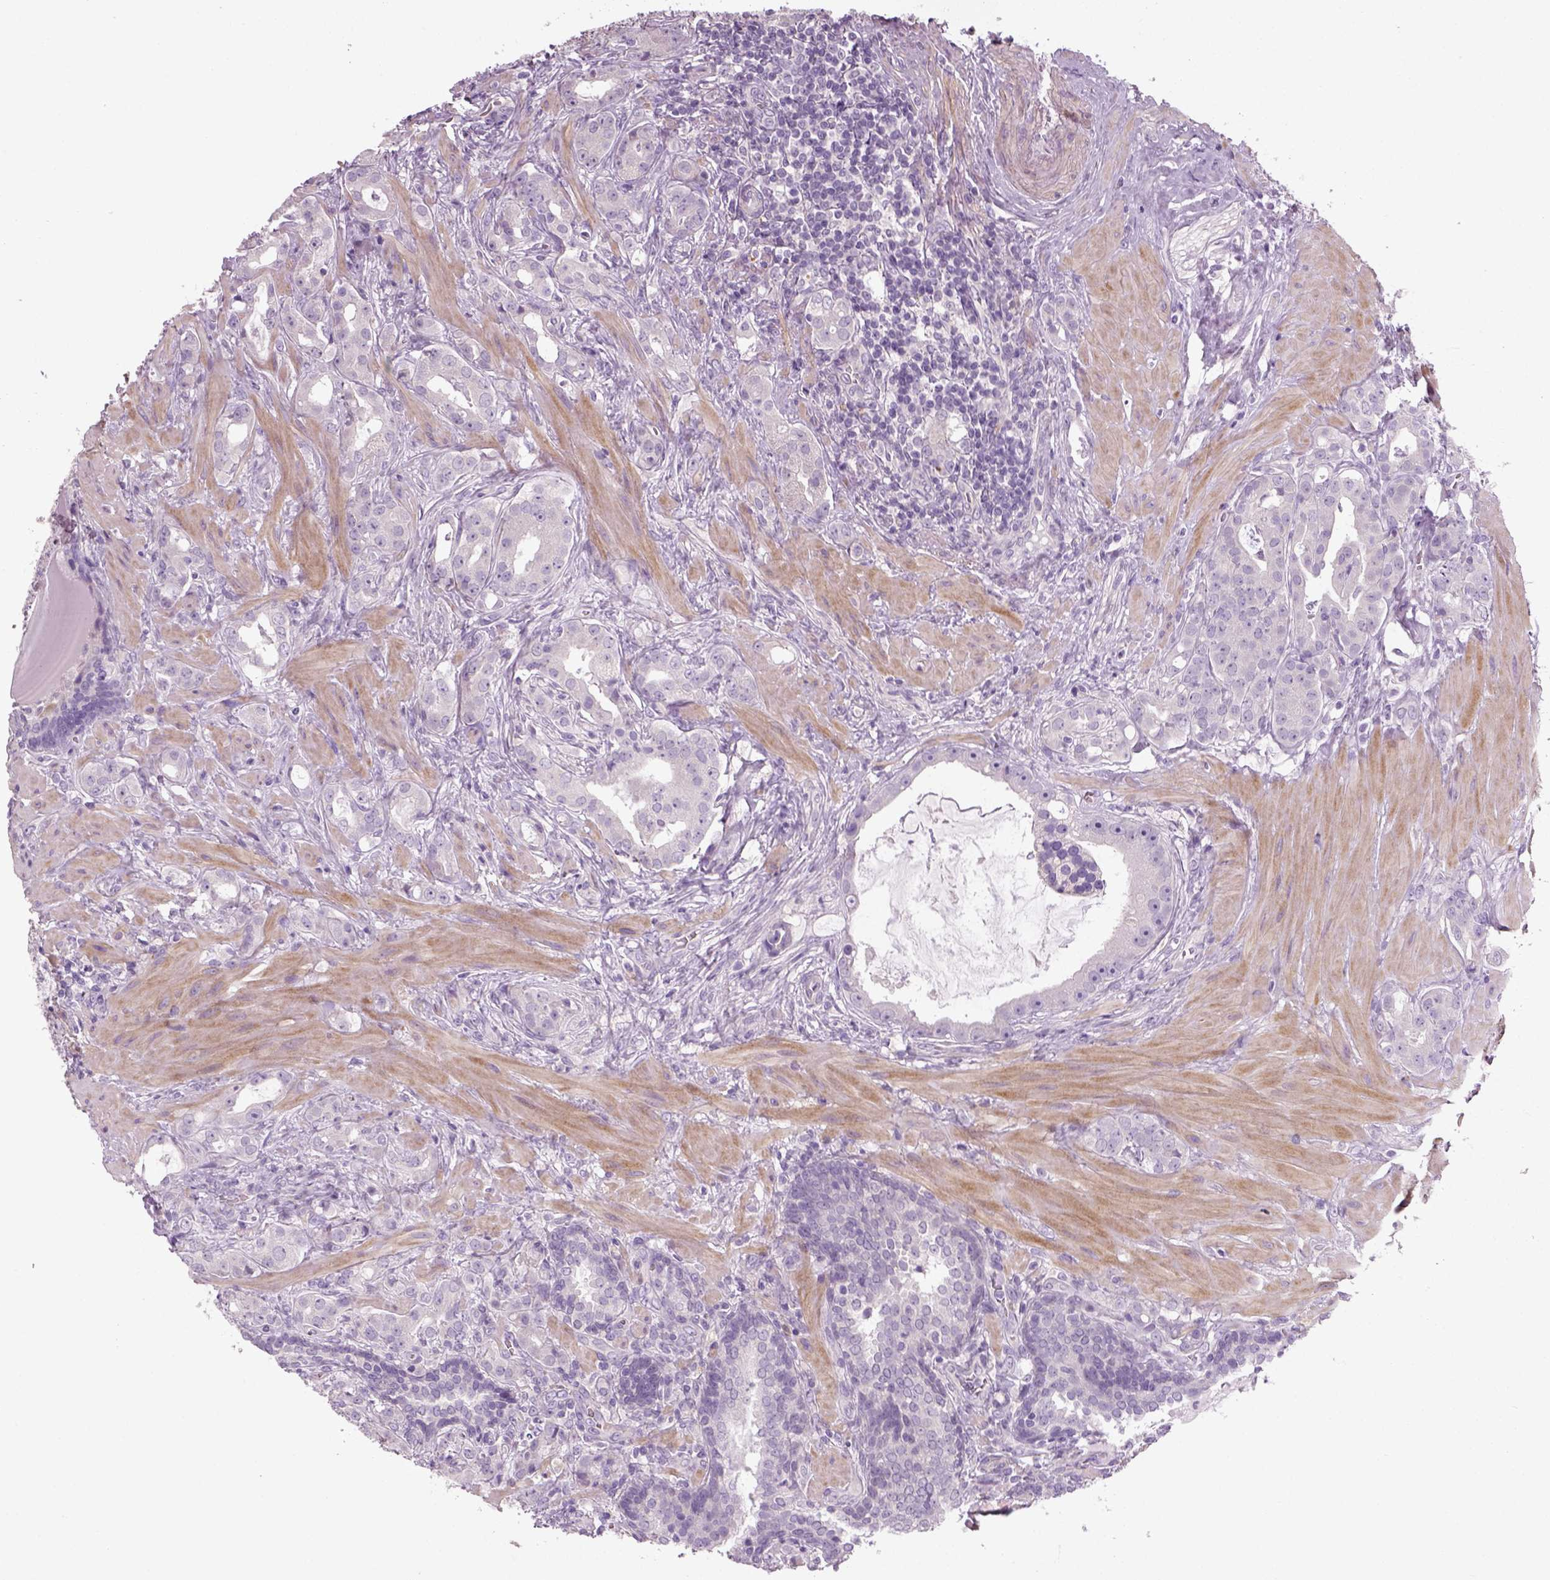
{"staining": {"intensity": "negative", "quantity": "none", "location": "none"}, "tissue": "prostate cancer", "cell_type": "Tumor cells", "image_type": "cancer", "snomed": [{"axis": "morphology", "description": "Adenocarcinoma, NOS"}, {"axis": "topography", "description": "Prostate"}], "caption": "The image reveals no significant expression in tumor cells of prostate cancer.", "gene": "ELOVL3", "patient": {"sex": "male", "age": 57}}